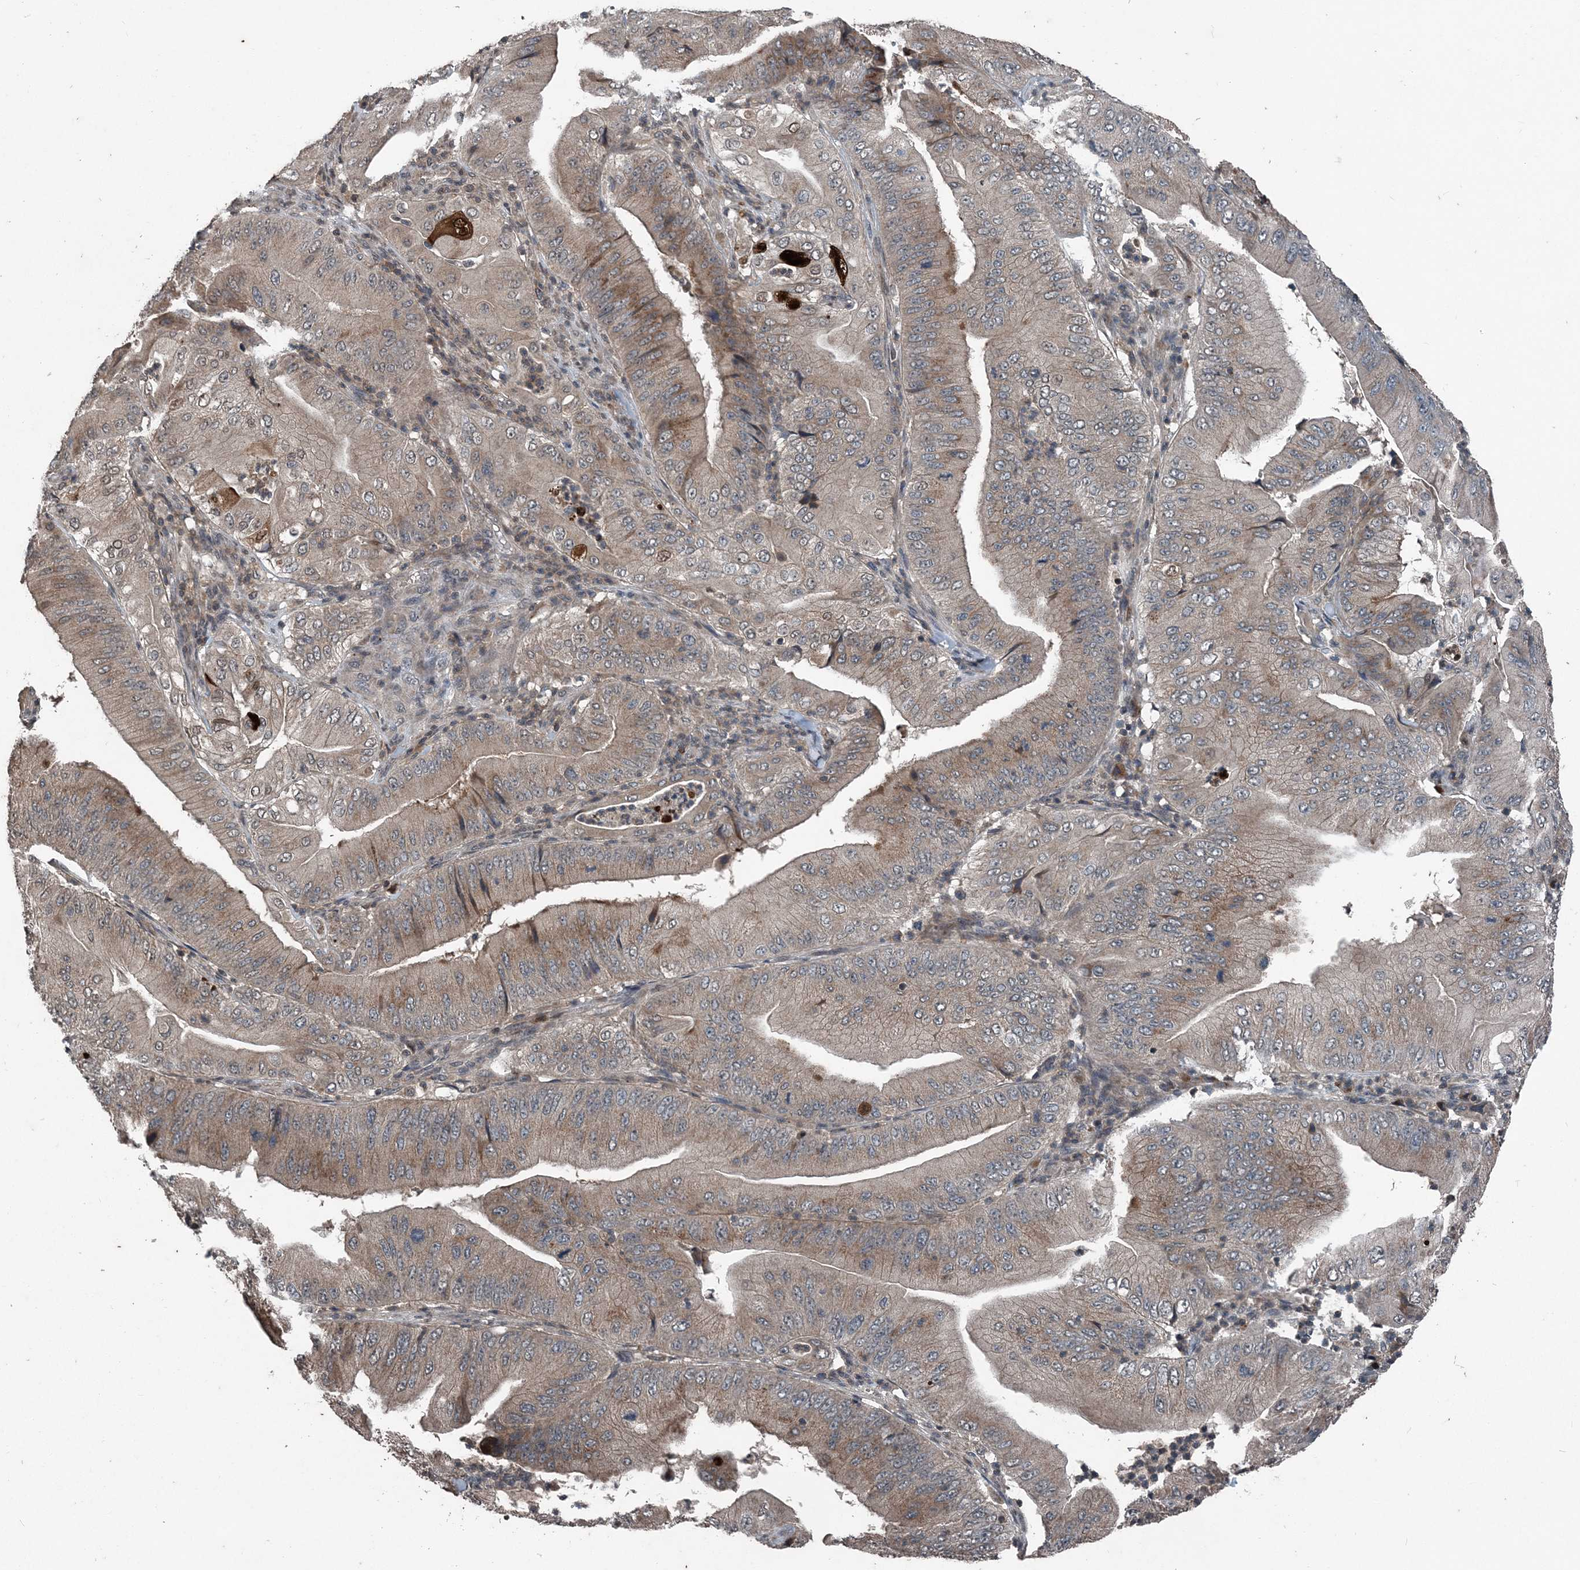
{"staining": {"intensity": "weak", "quantity": "25%-75%", "location": "cytoplasmic/membranous"}, "tissue": "pancreatic cancer", "cell_type": "Tumor cells", "image_type": "cancer", "snomed": [{"axis": "morphology", "description": "Adenocarcinoma, NOS"}, {"axis": "topography", "description": "Pancreas"}], "caption": "The histopathology image shows a brown stain indicating the presence of a protein in the cytoplasmic/membranous of tumor cells in adenocarcinoma (pancreatic).", "gene": "CFL1", "patient": {"sex": "female", "age": 77}}